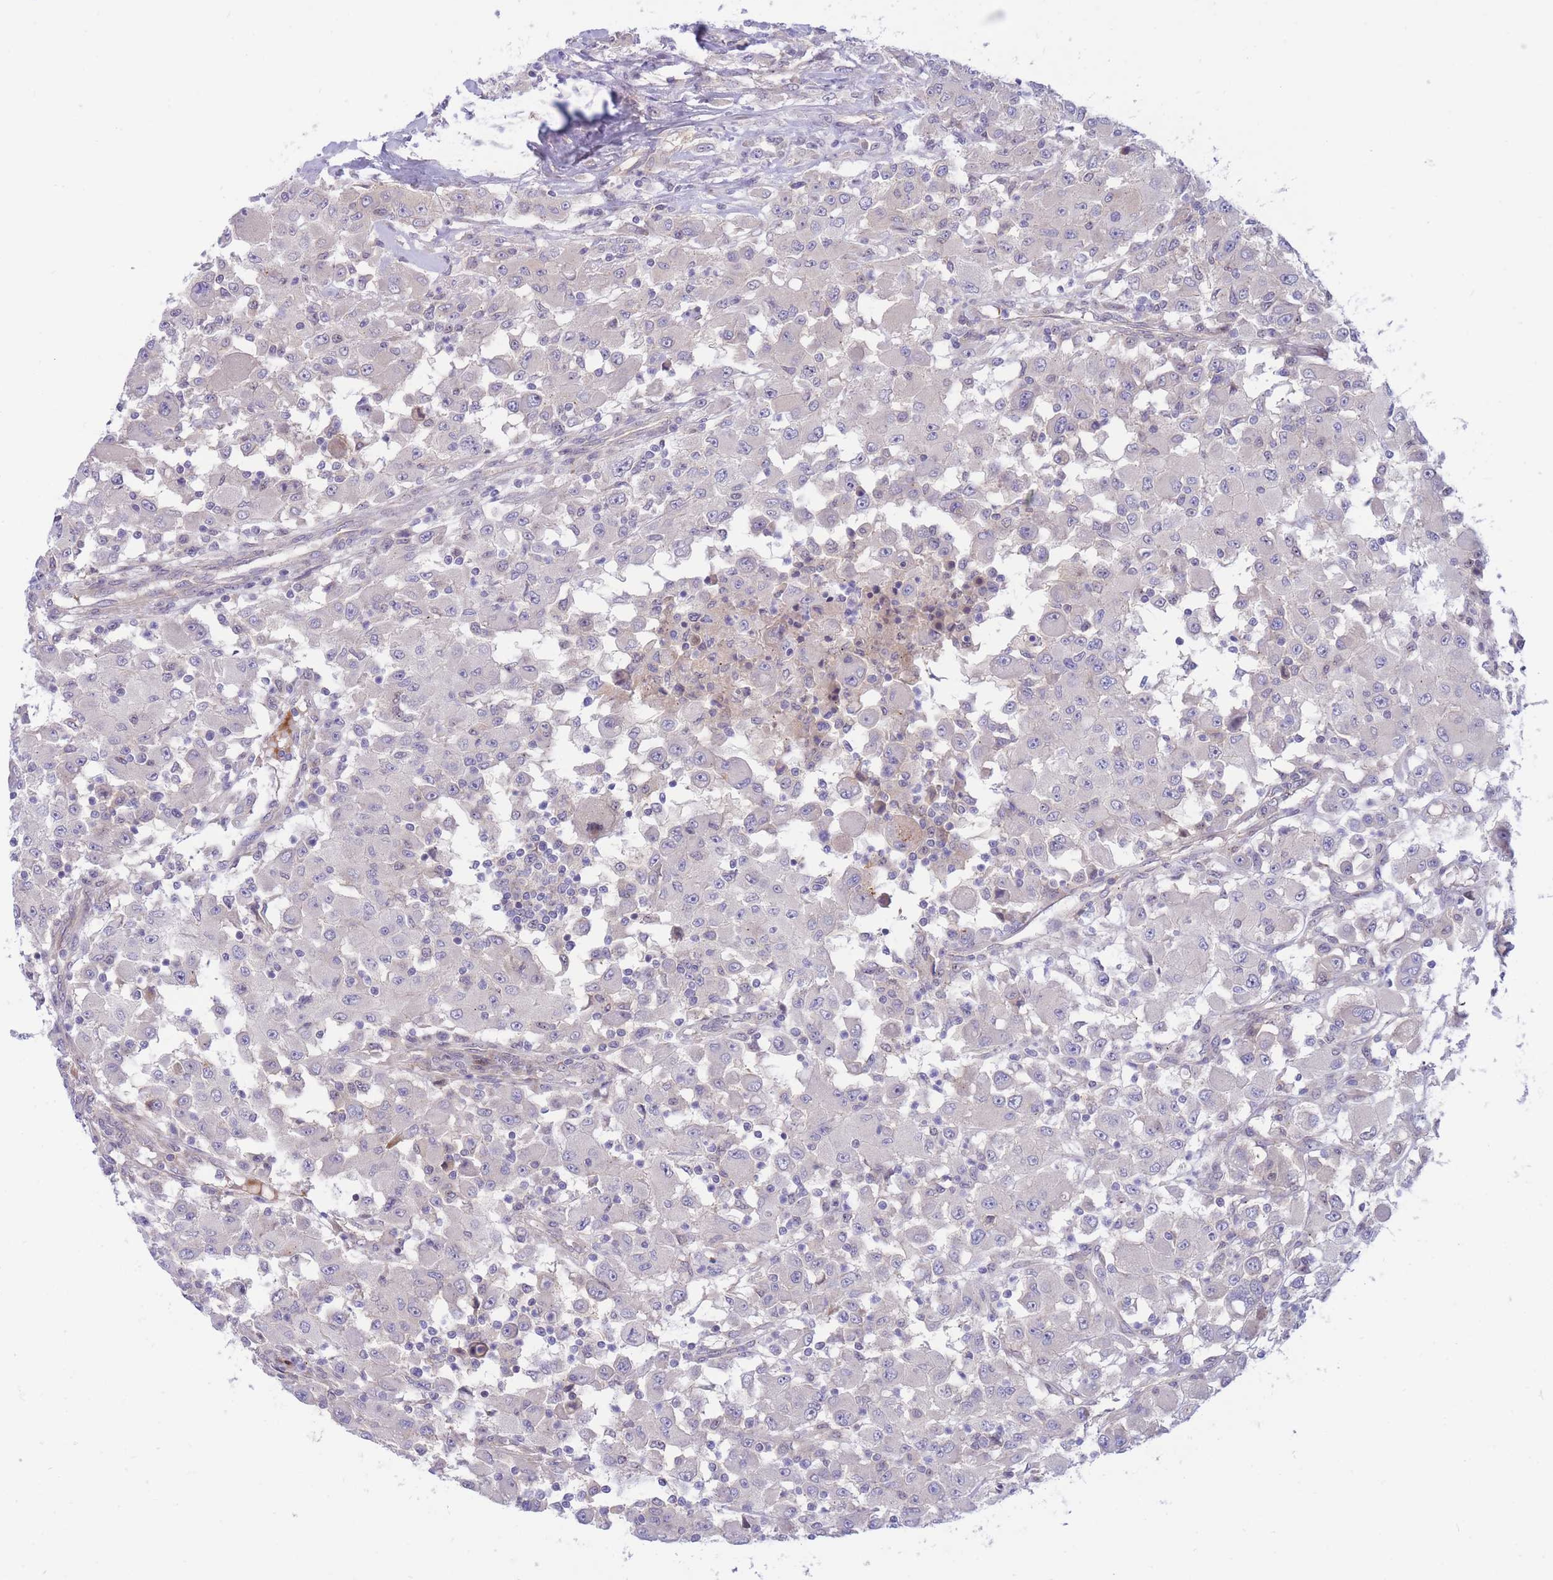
{"staining": {"intensity": "negative", "quantity": "none", "location": "none"}, "tissue": "renal cancer", "cell_type": "Tumor cells", "image_type": "cancer", "snomed": [{"axis": "morphology", "description": "Adenocarcinoma, NOS"}, {"axis": "topography", "description": "Kidney"}], "caption": "High power microscopy photomicrograph of an IHC histopathology image of renal cancer, revealing no significant expression in tumor cells.", "gene": "APOL4", "patient": {"sex": "female", "age": 67}}